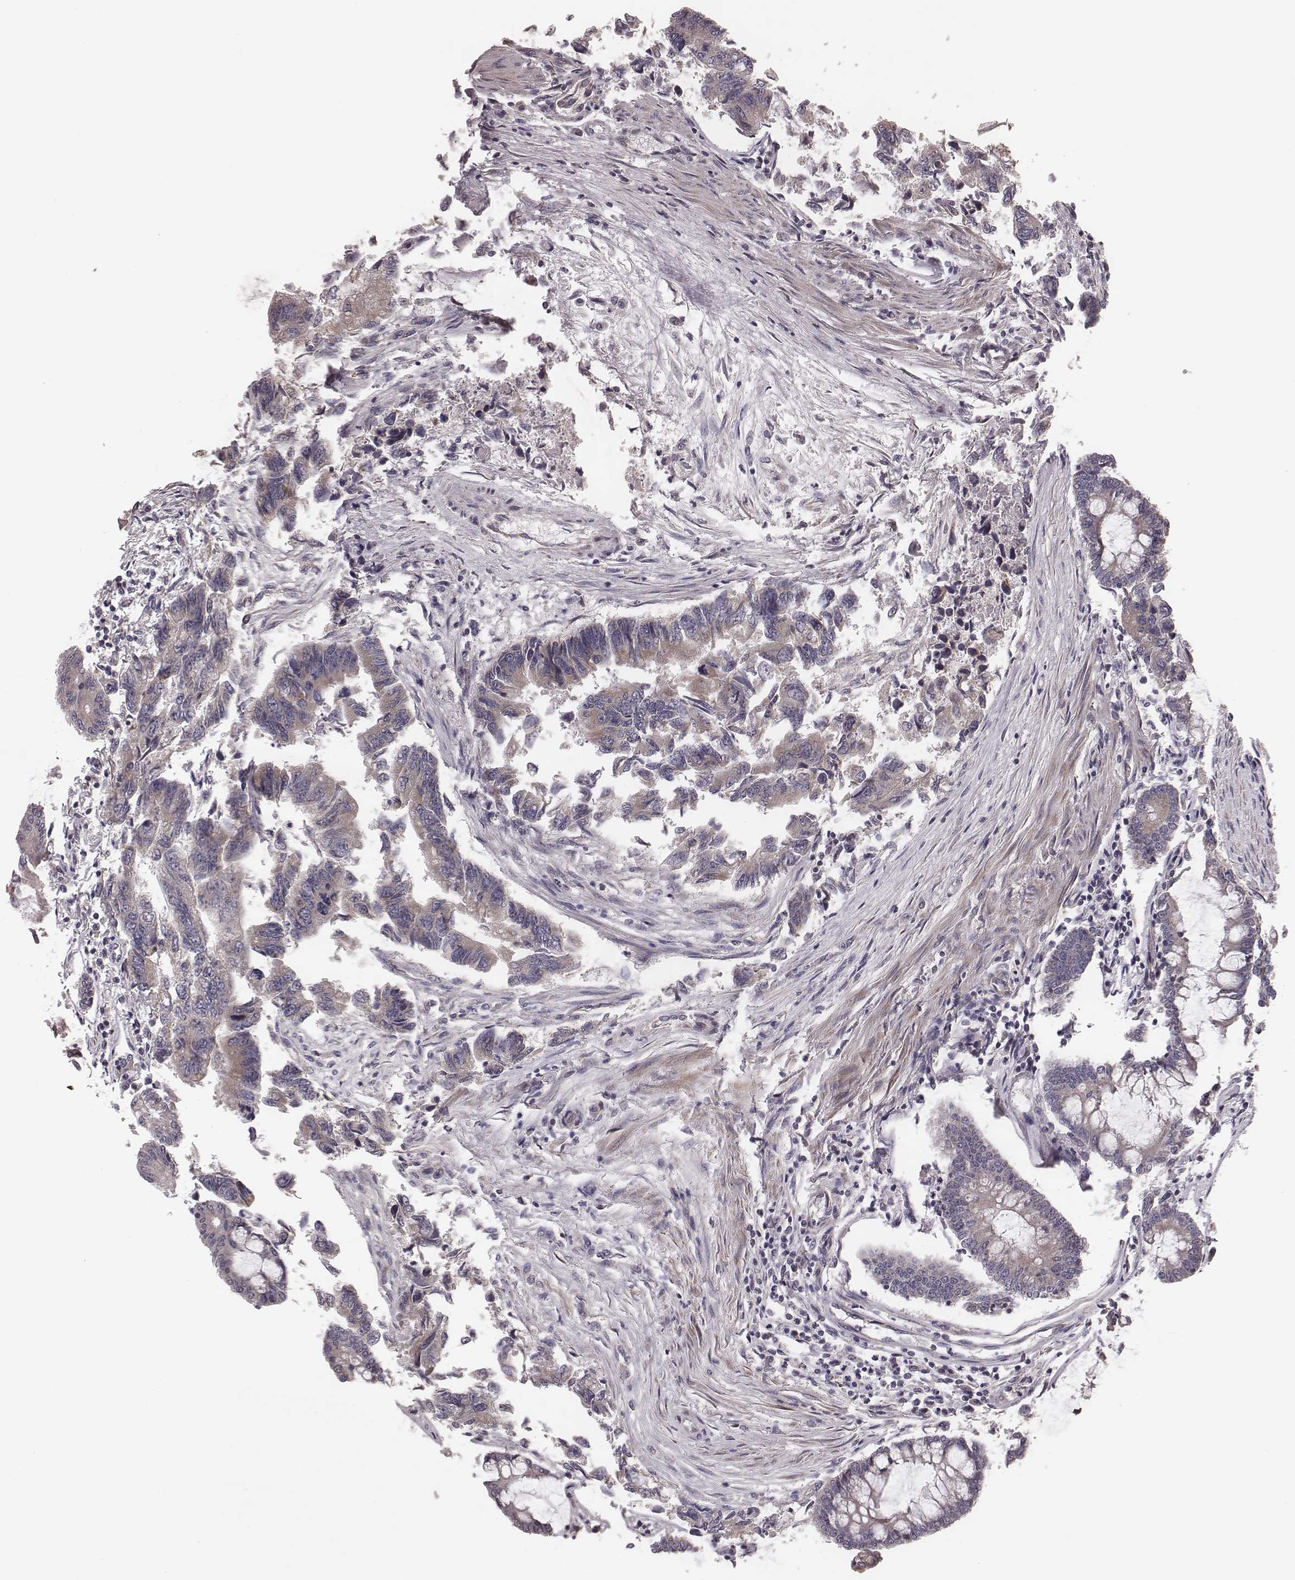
{"staining": {"intensity": "weak", "quantity": "25%-75%", "location": "cytoplasmic/membranous"}, "tissue": "colorectal cancer", "cell_type": "Tumor cells", "image_type": "cancer", "snomed": [{"axis": "morphology", "description": "Adenocarcinoma, NOS"}, {"axis": "topography", "description": "Colon"}], "caption": "There is low levels of weak cytoplasmic/membranous positivity in tumor cells of colorectal cancer, as demonstrated by immunohistochemical staining (brown color).", "gene": "ZDHHC21", "patient": {"sex": "female", "age": 65}}